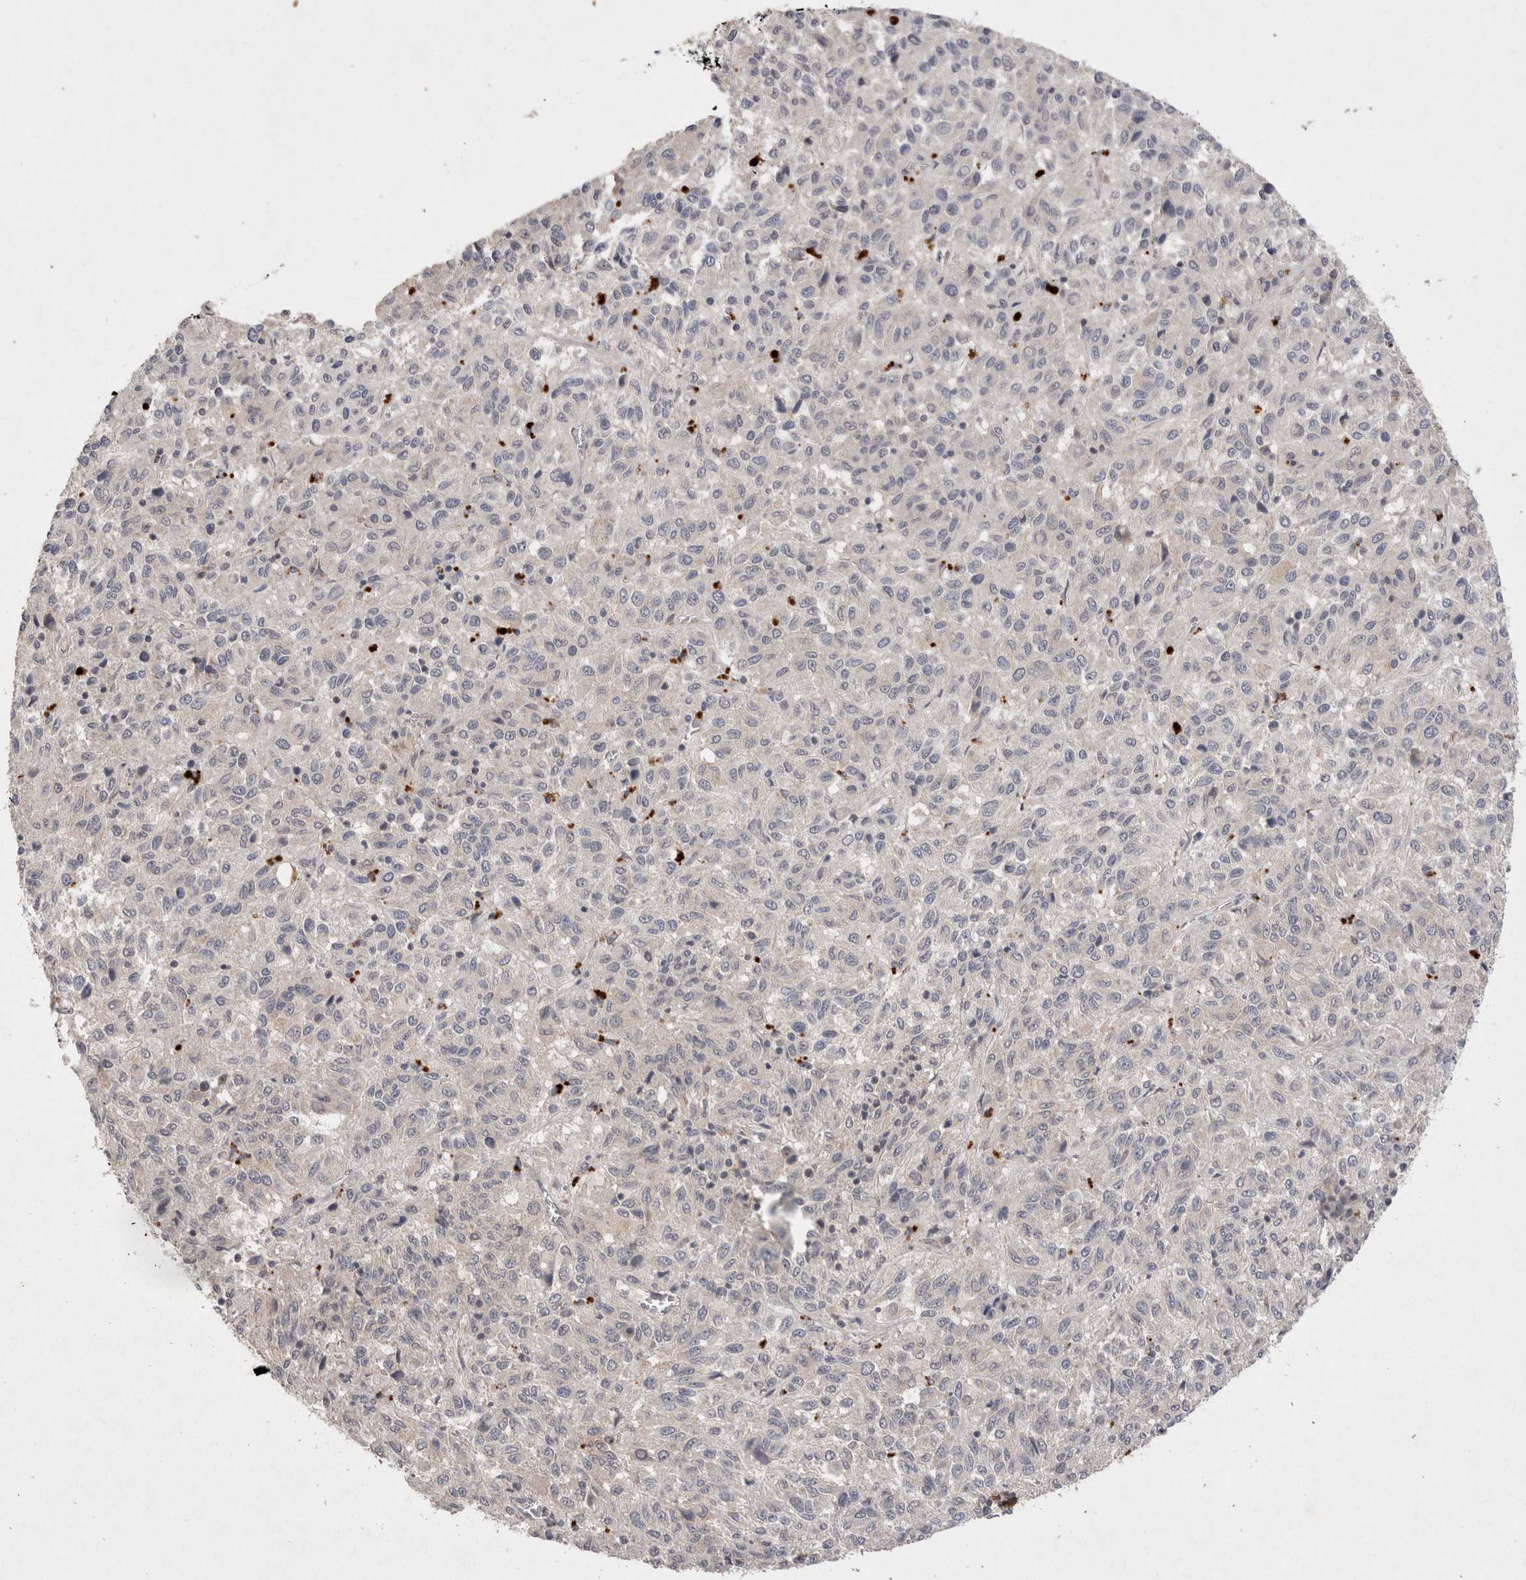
{"staining": {"intensity": "negative", "quantity": "none", "location": "none"}, "tissue": "melanoma", "cell_type": "Tumor cells", "image_type": "cancer", "snomed": [{"axis": "morphology", "description": "Malignant melanoma, Metastatic site"}, {"axis": "topography", "description": "Lung"}], "caption": "Human malignant melanoma (metastatic site) stained for a protein using immunohistochemistry (IHC) shows no expression in tumor cells.", "gene": "RASSF3", "patient": {"sex": "male", "age": 64}}